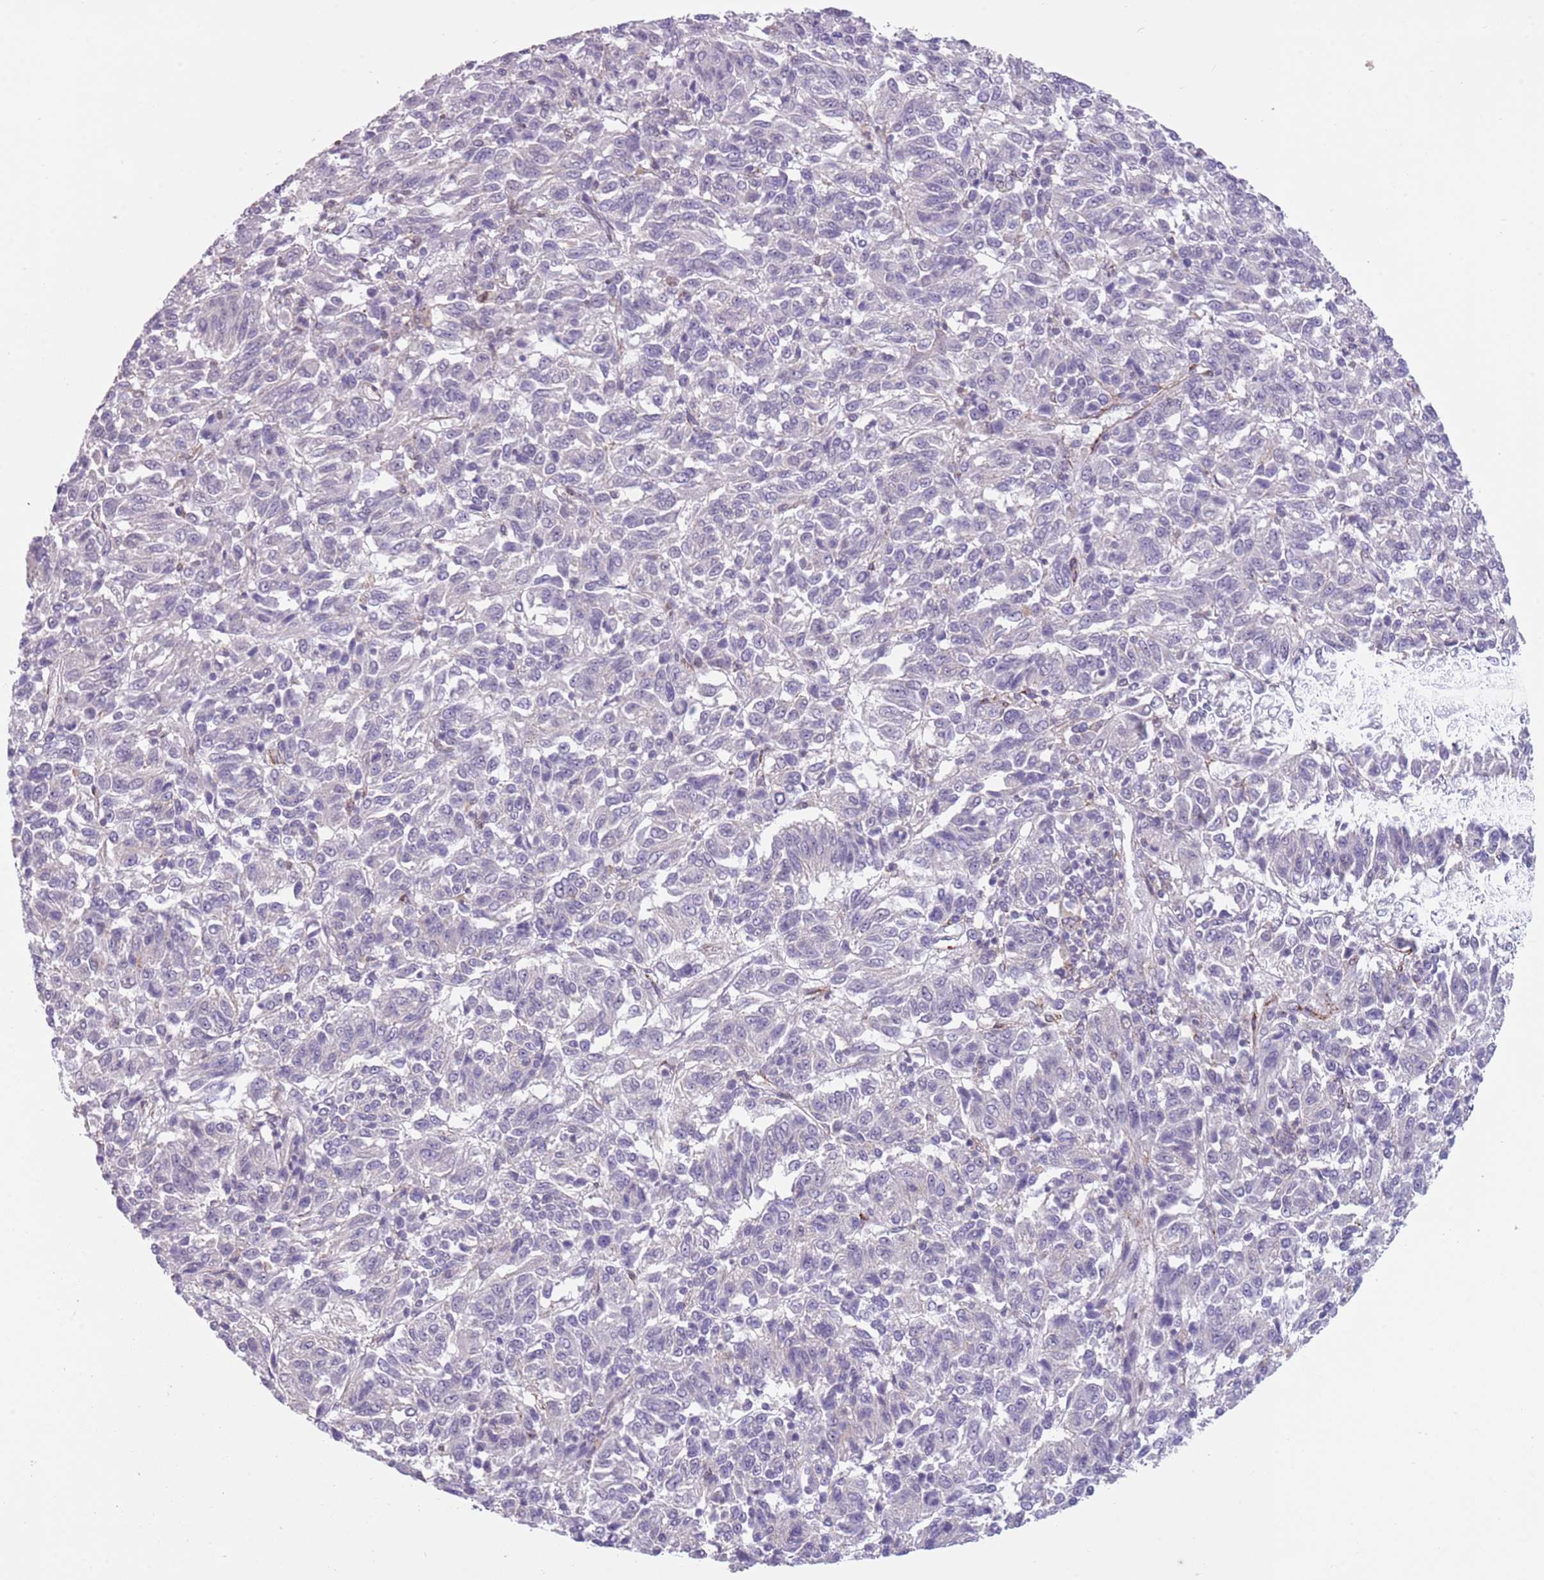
{"staining": {"intensity": "negative", "quantity": "none", "location": "none"}, "tissue": "melanoma", "cell_type": "Tumor cells", "image_type": "cancer", "snomed": [{"axis": "morphology", "description": "Malignant melanoma, Metastatic site"}, {"axis": "topography", "description": "Lung"}], "caption": "Tumor cells are negative for brown protein staining in melanoma.", "gene": "CREBZF", "patient": {"sex": "male", "age": 64}}